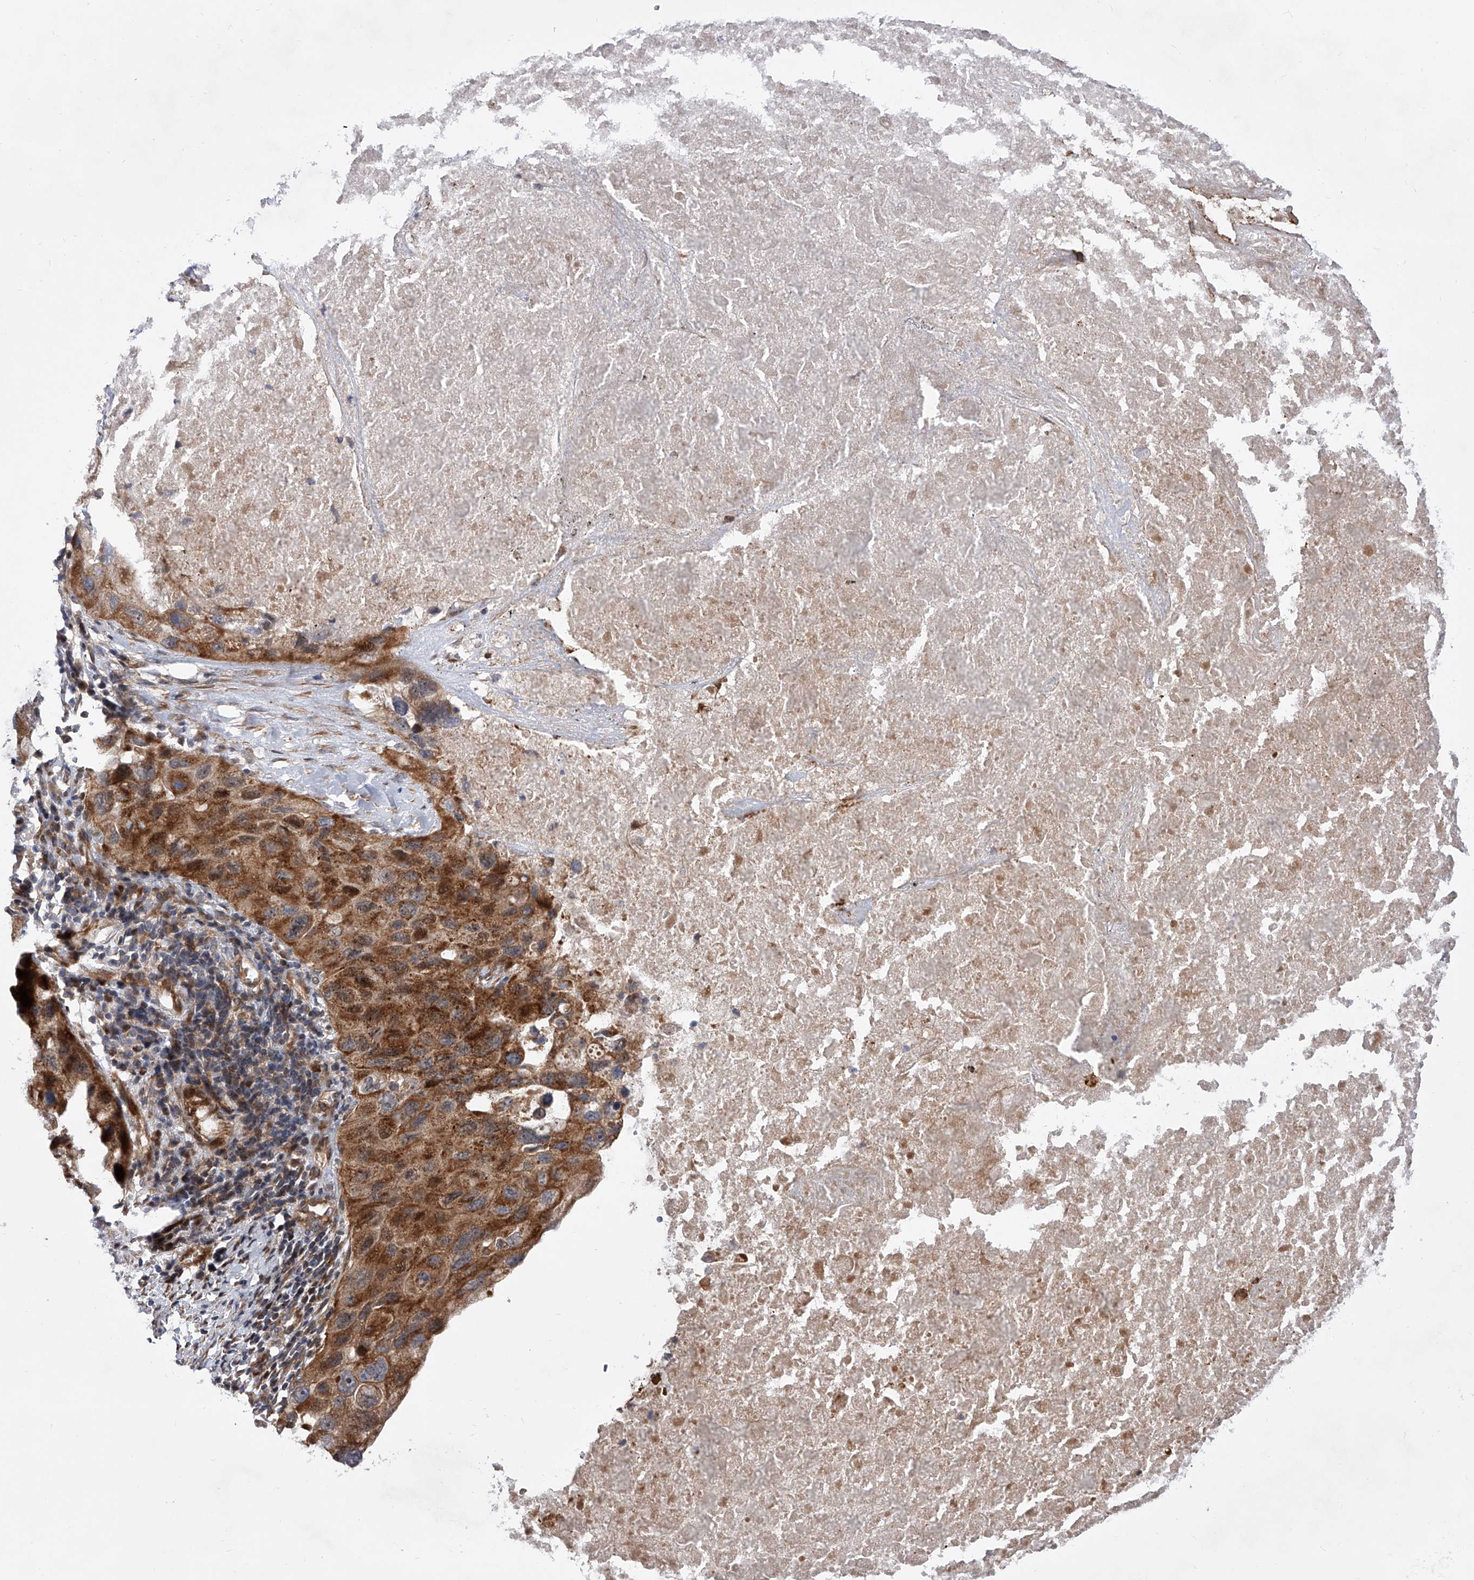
{"staining": {"intensity": "strong", "quantity": ">75%", "location": "cytoplasmic/membranous"}, "tissue": "lung cancer", "cell_type": "Tumor cells", "image_type": "cancer", "snomed": [{"axis": "morphology", "description": "Squamous cell carcinoma, NOS"}, {"axis": "topography", "description": "Lung"}], "caption": "Lung squamous cell carcinoma stained with immunohistochemistry reveals strong cytoplasmic/membranous expression in approximately >75% of tumor cells.", "gene": "PDSS2", "patient": {"sex": "female", "age": 73}}